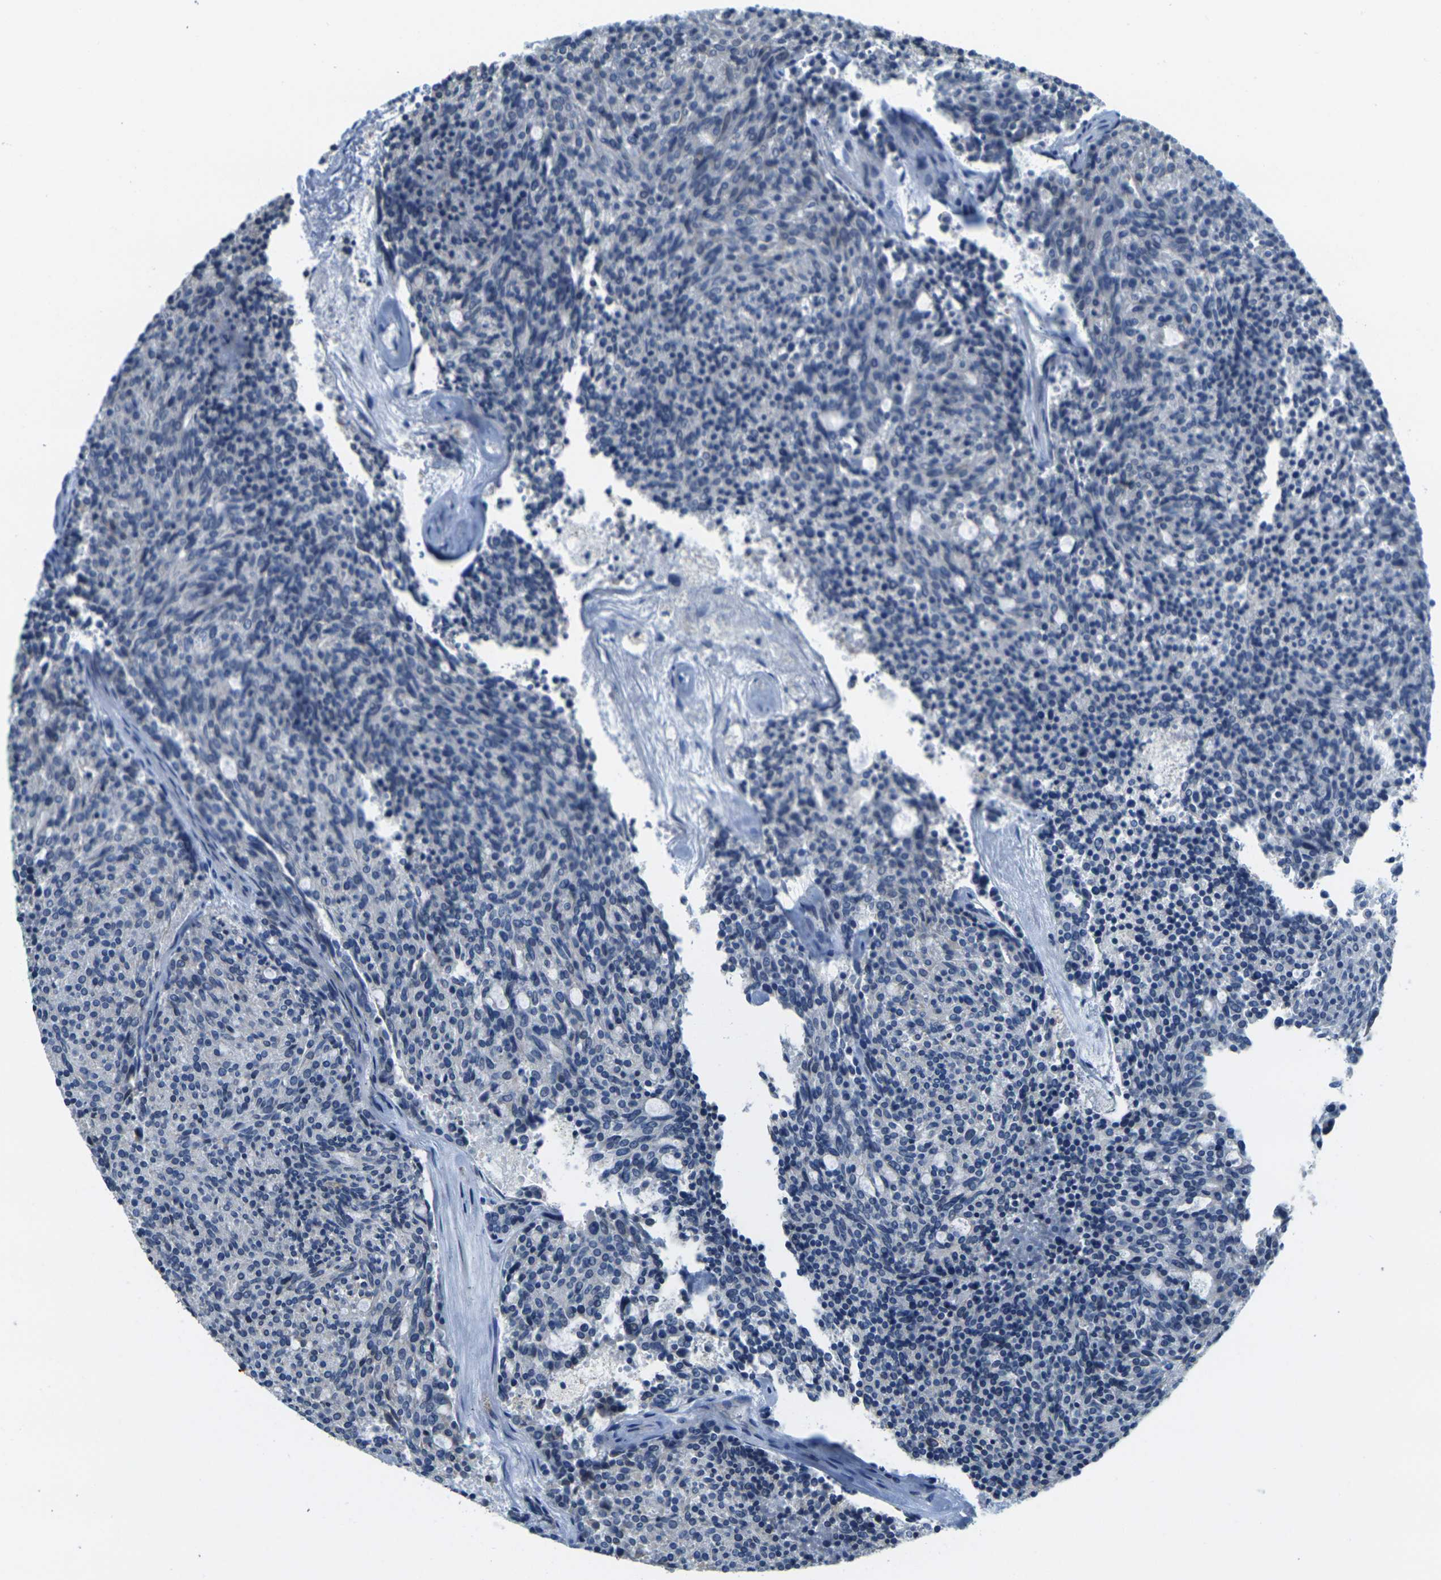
{"staining": {"intensity": "negative", "quantity": "none", "location": "none"}, "tissue": "carcinoid", "cell_type": "Tumor cells", "image_type": "cancer", "snomed": [{"axis": "morphology", "description": "Carcinoid, malignant, NOS"}, {"axis": "topography", "description": "Pancreas"}], "caption": "Tumor cells show no significant positivity in carcinoid (malignant). (DAB (3,3'-diaminobenzidine) immunohistochemistry (IHC) visualized using brightfield microscopy, high magnification).", "gene": "CD3D", "patient": {"sex": "female", "age": 54}}